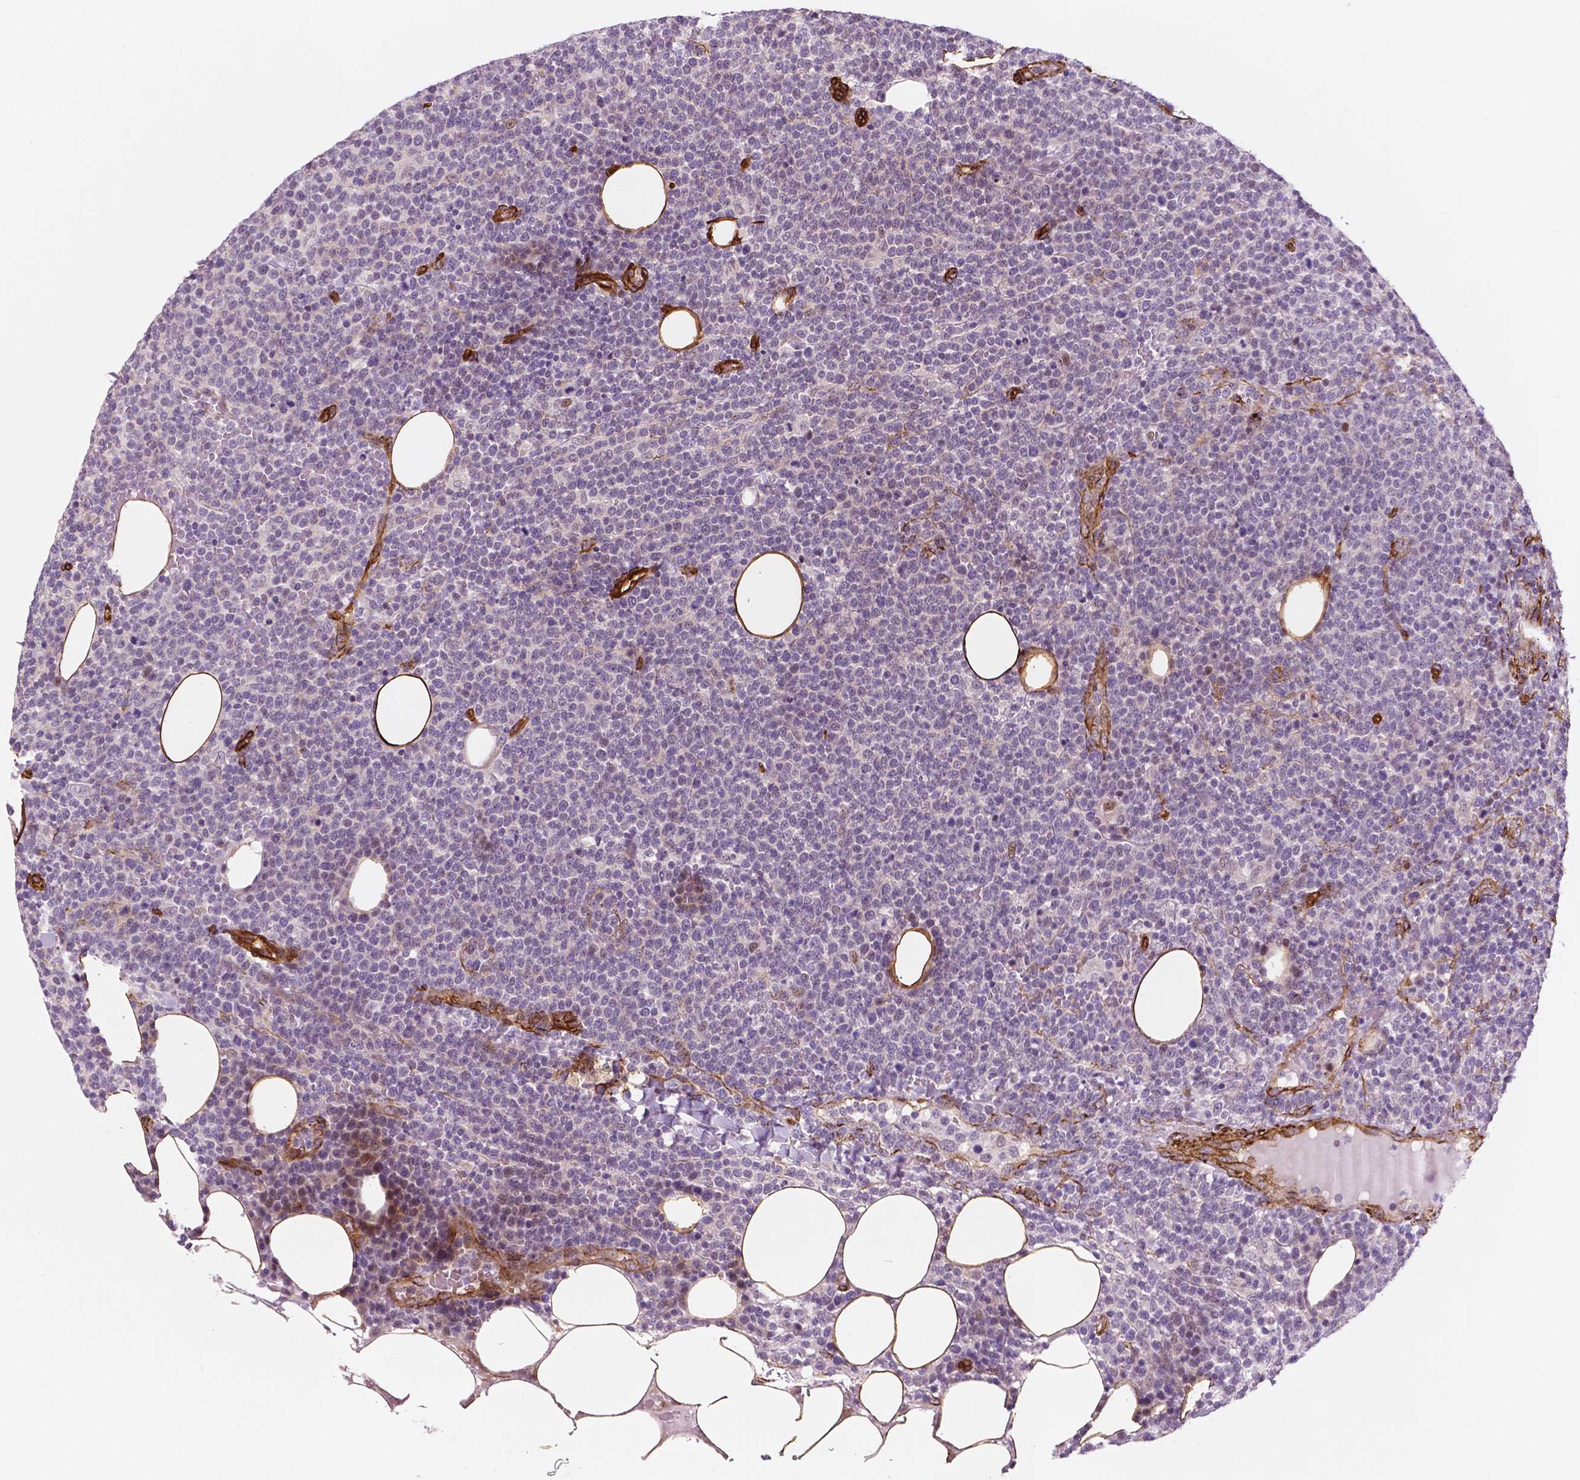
{"staining": {"intensity": "negative", "quantity": "none", "location": "none"}, "tissue": "lymphoma", "cell_type": "Tumor cells", "image_type": "cancer", "snomed": [{"axis": "morphology", "description": "Malignant lymphoma, non-Hodgkin's type, High grade"}, {"axis": "topography", "description": "Lymph node"}], "caption": "Tumor cells are negative for brown protein staining in high-grade malignant lymphoma, non-Hodgkin's type. (DAB (3,3'-diaminobenzidine) immunohistochemistry (IHC) visualized using brightfield microscopy, high magnification).", "gene": "EGFL8", "patient": {"sex": "male", "age": 61}}